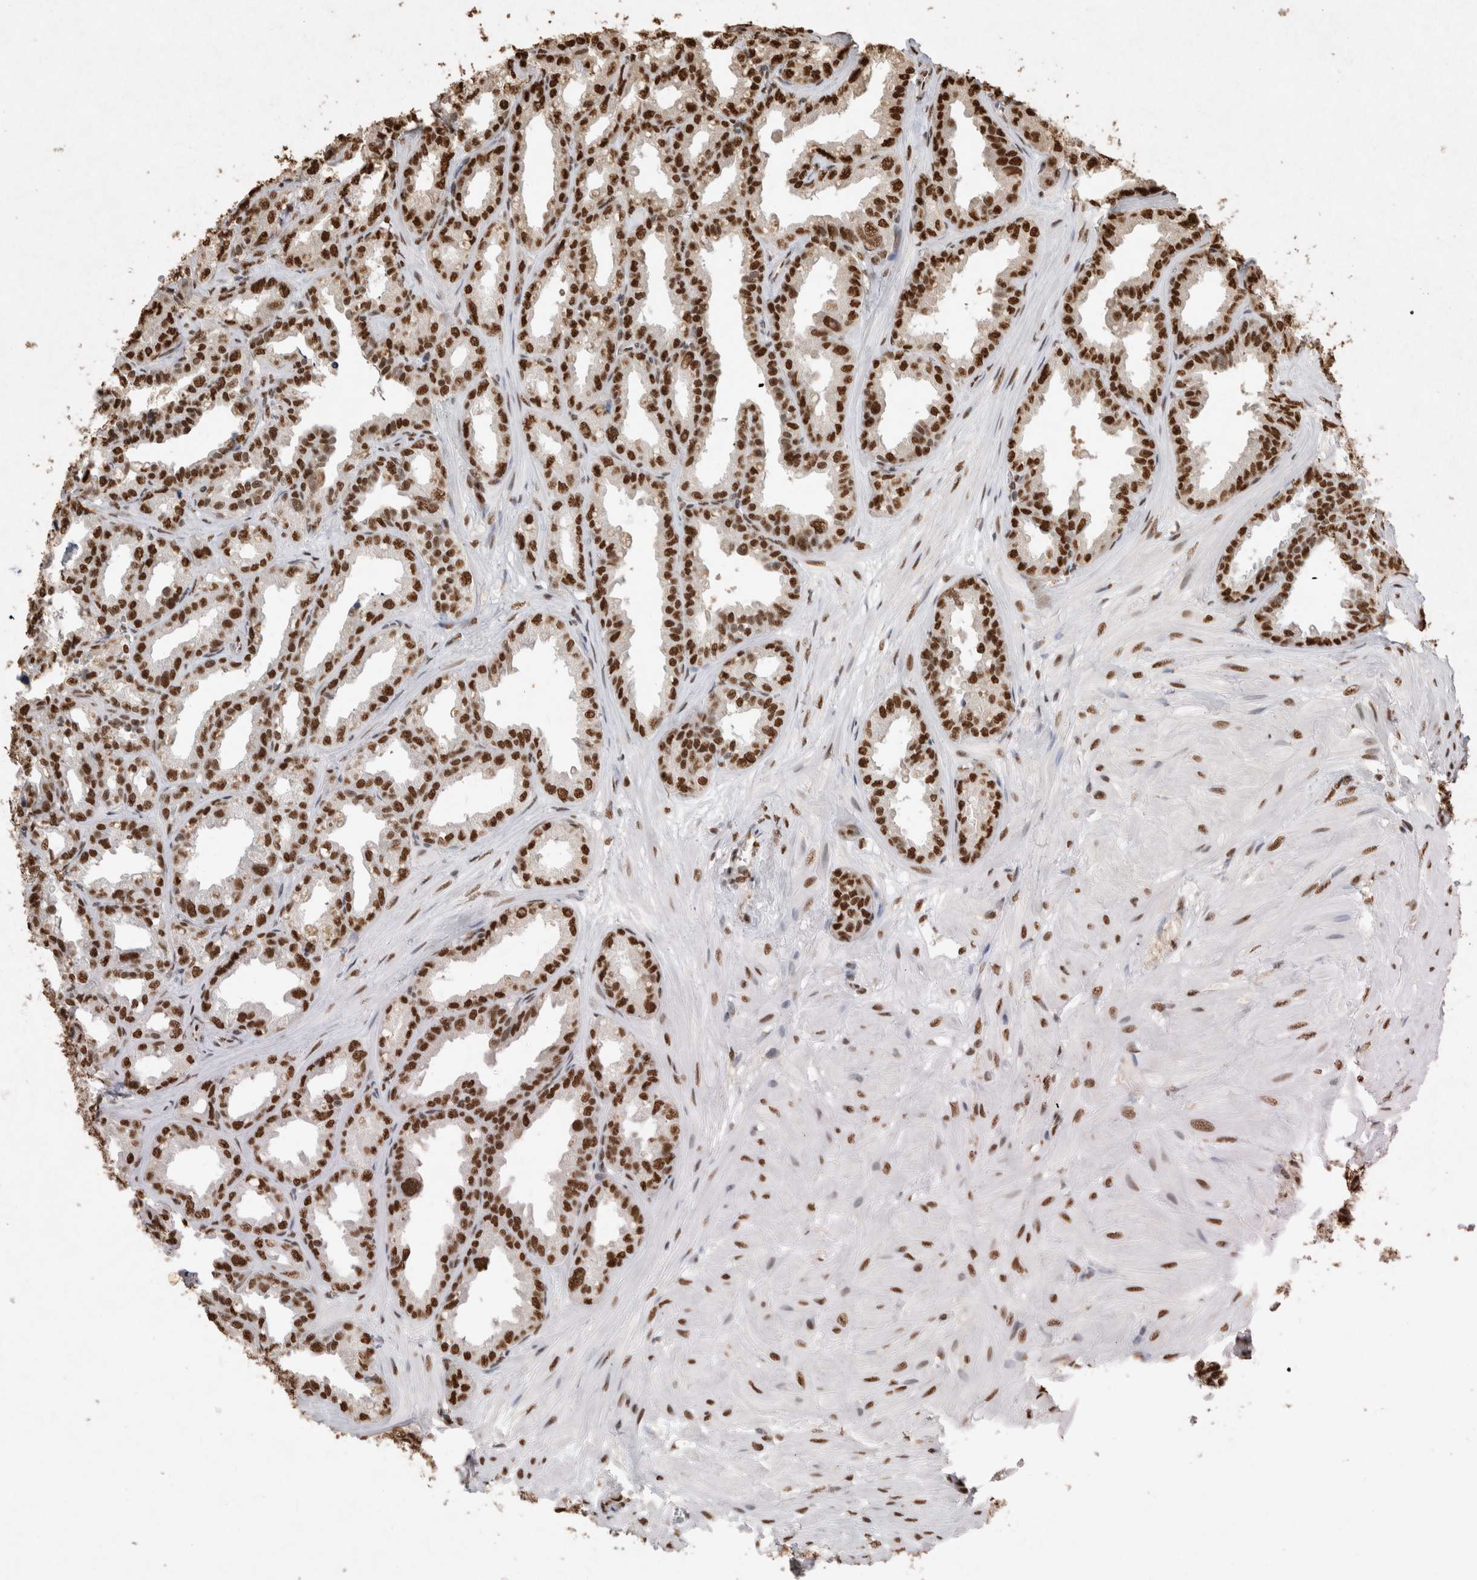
{"staining": {"intensity": "strong", "quantity": ">75%", "location": "nuclear"}, "tissue": "seminal vesicle", "cell_type": "Glandular cells", "image_type": "normal", "snomed": [{"axis": "morphology", "description": "Normal tissue, NOS"}, {"axis": "topography", "description": "Prostate"}, {"axis": "topography", "description": "Seminal veicle"}], "caption": "High-magnification brightfield microscopy of benign seminal vesicle stained with DAB (brown) and counterstained with hematoxylin (blue). glandular cells exhibit strong nuclear staining is appreciated in about>75% of cells. (Stains: DAB in brown, nuclei in blue, Microscopy: brightfield microscopy at high magnification).", "gene": "HDGF", "patient": {"sex": "male", "age": 51}}